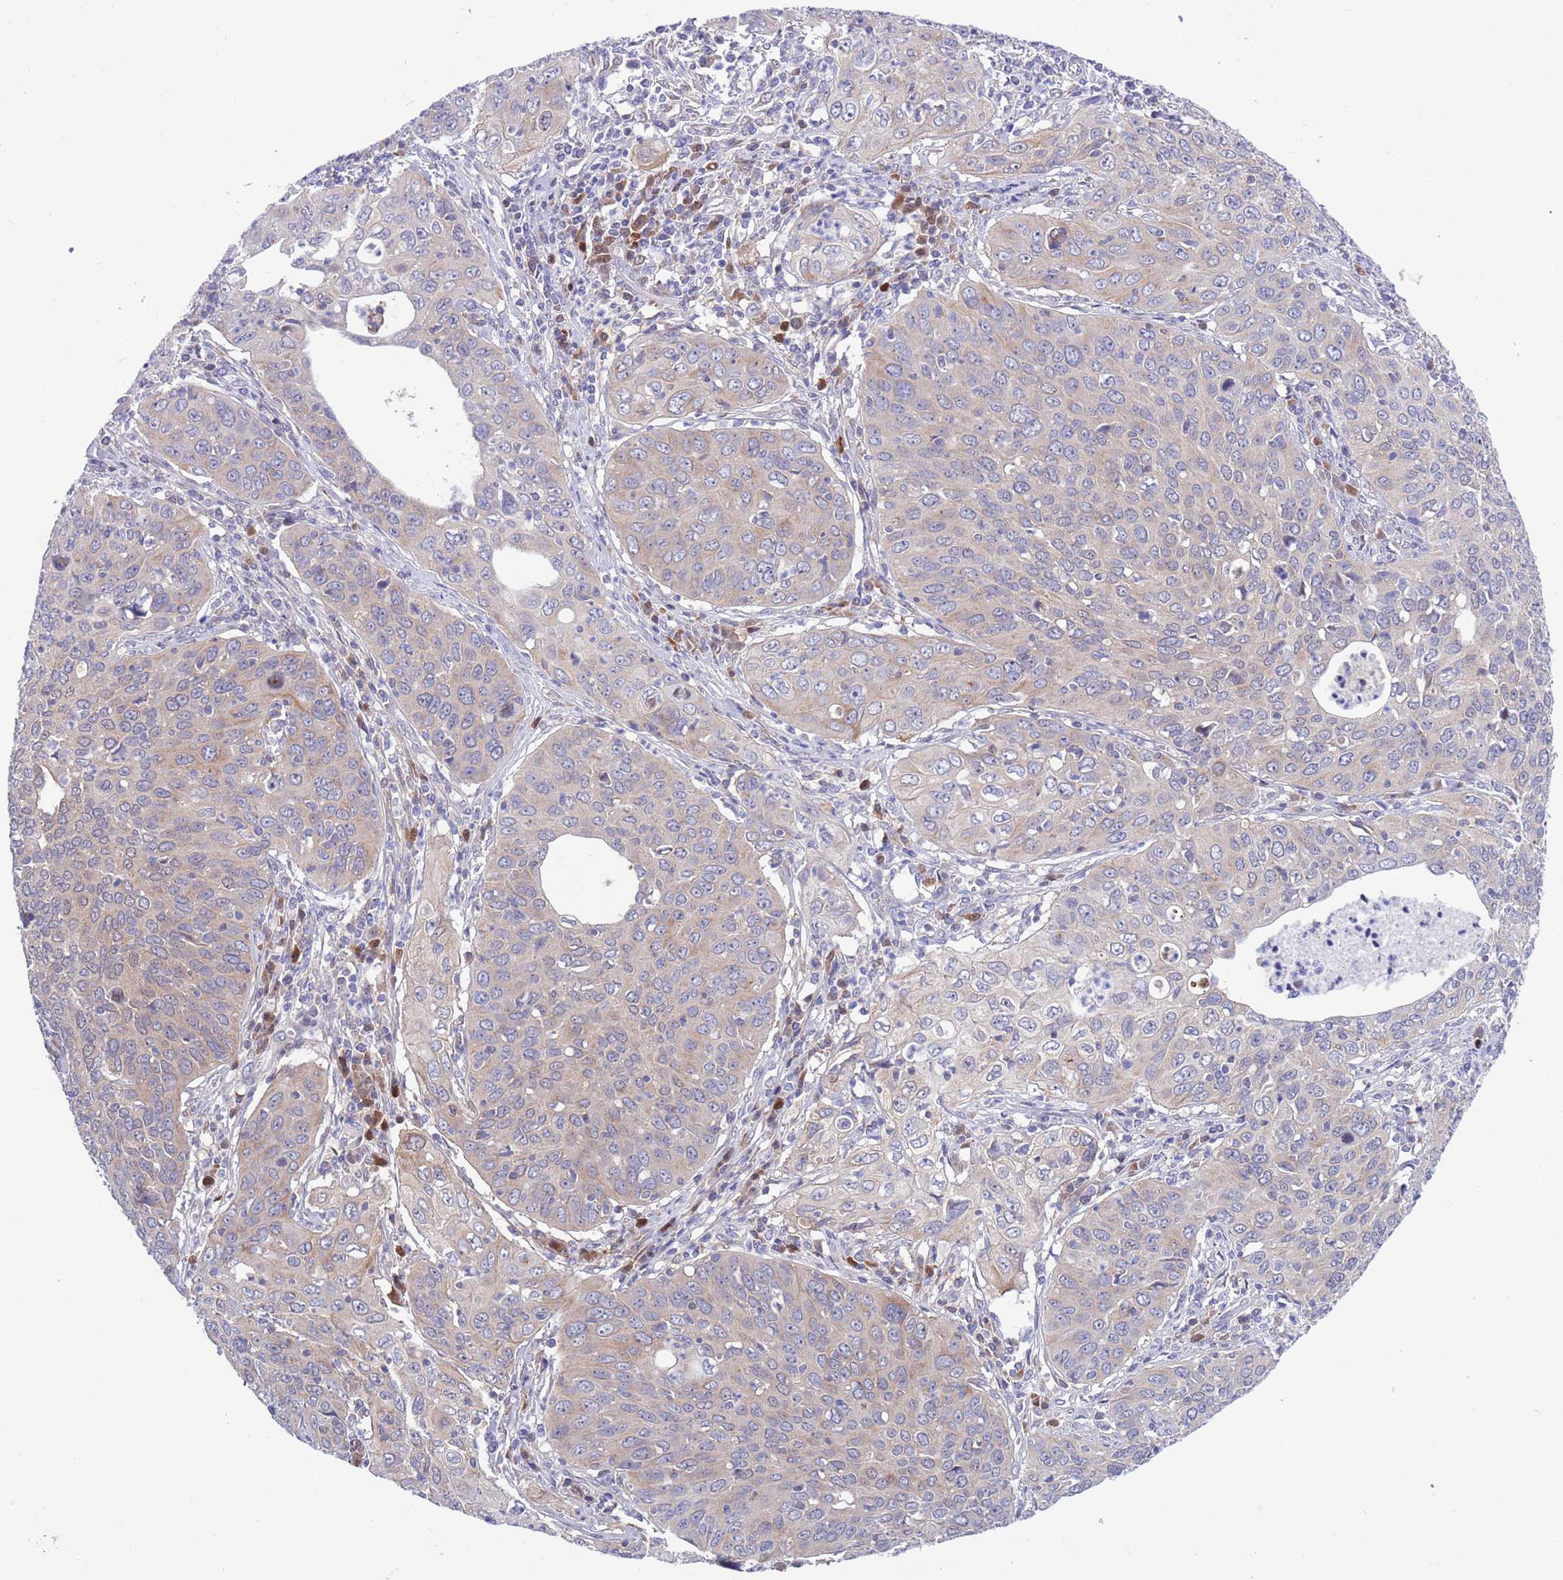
{"staining": {"intensity": "moderate", "quantity": "<25%", "location": "cytoplasmic/membranous"}, "tissue": "cervical cancer", "cell_type": "Tumor cells", "image_type": "cancer", "snomed": [{"axis": "morphology", "description": "Squamous cell carcinoma, NOS"}, {"axis": "topography", "description": "Cervix"}], "caption": "Moderate cytoplasmic/membranous positivity is identified in approximately <25% of tumor cells in squamous cell carcinoma (cervical). (DAB IHC, brown staining for protein, blue staining for nuclei).", "gene": "KLHL29", "patient": {"sex": "female", "age": 36}}